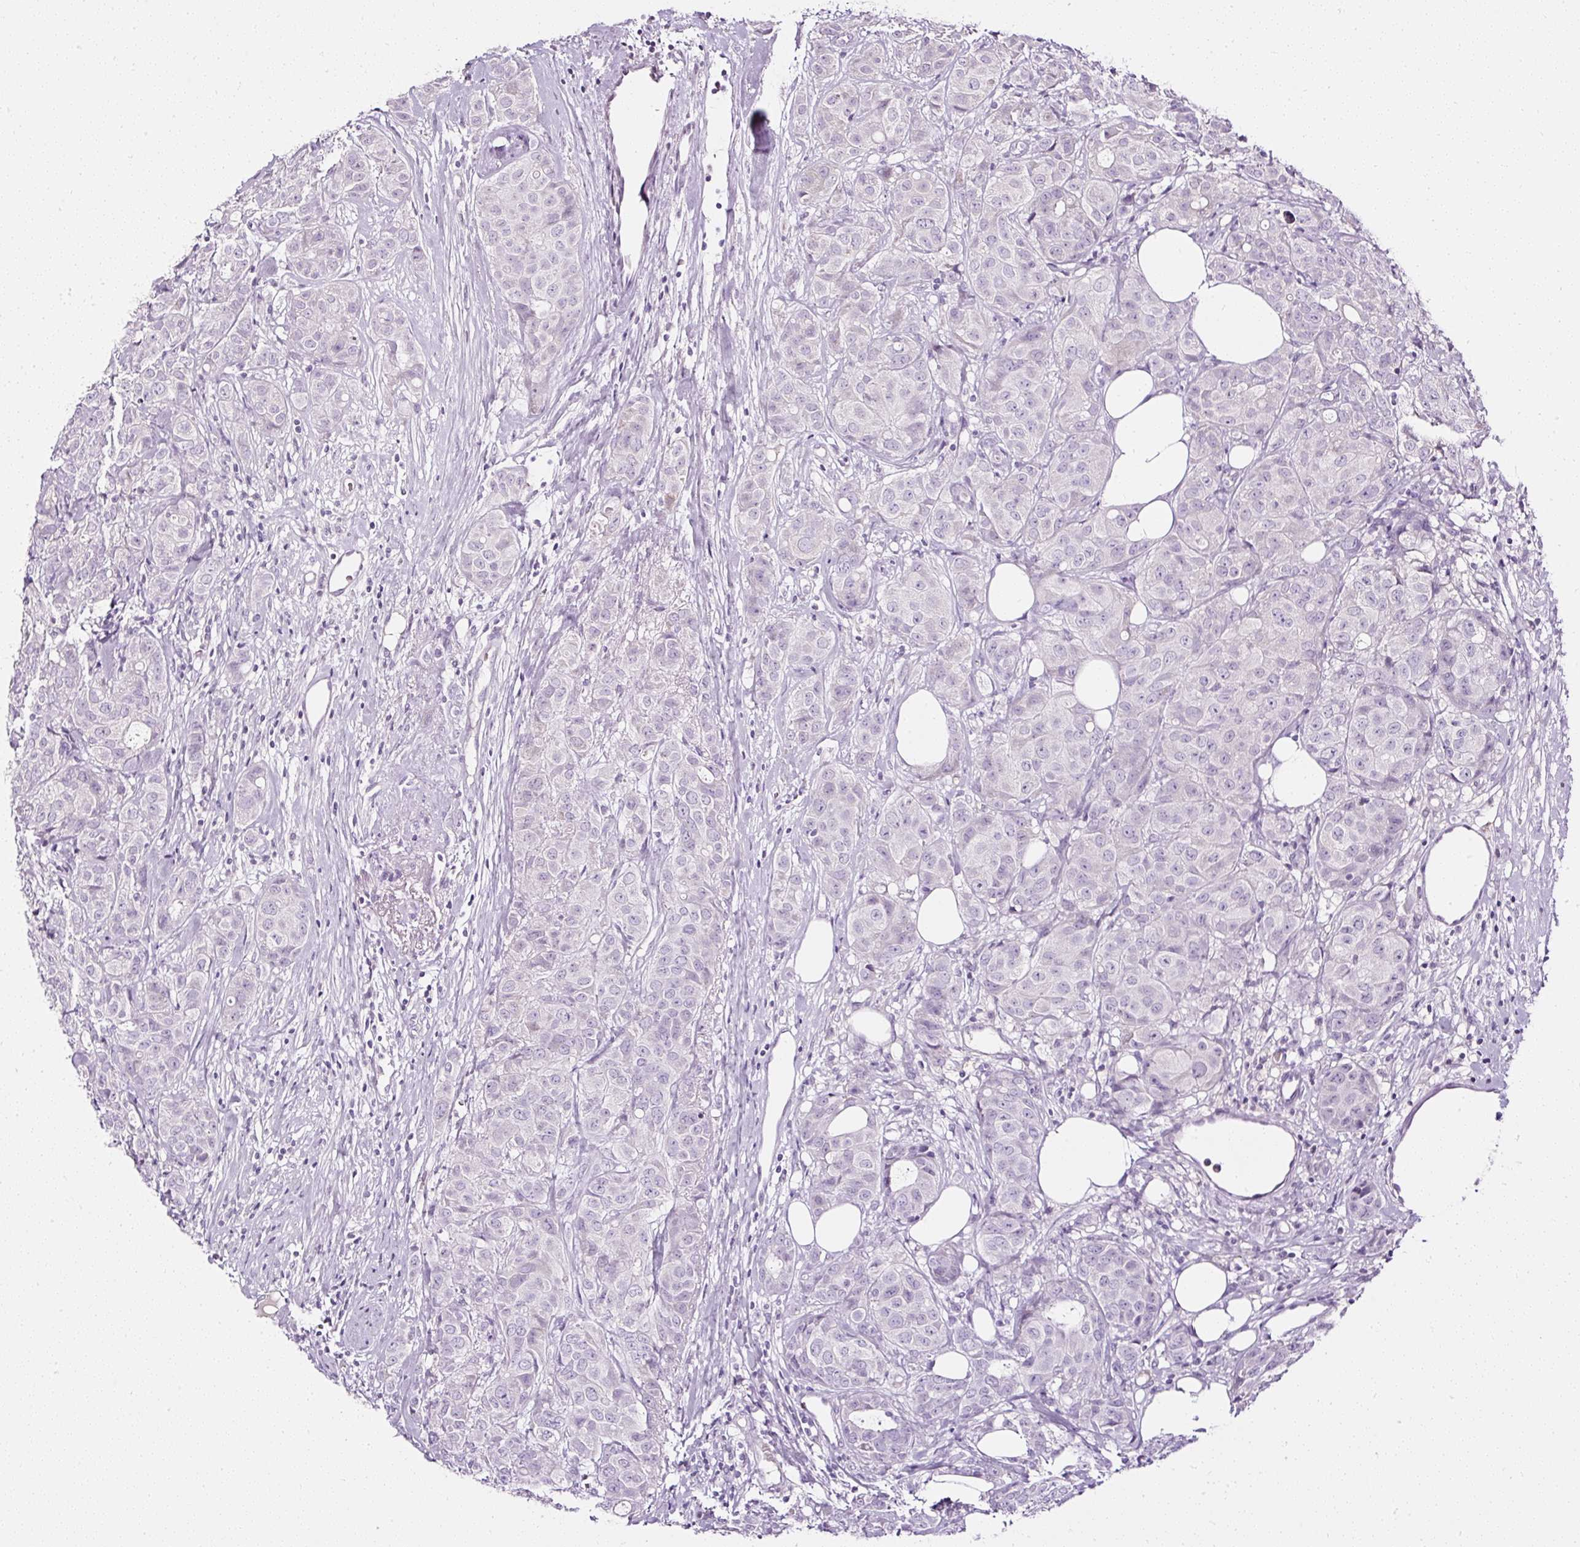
{"staining": {"intensity": "negative", "quantity": "none", "location": "none"}, "tissue": "breast cancer", "cell_type": "Tumor cells", "image_type": "cancer", "snomed": [{"axis": "morphology", "description": "Duct carcinoma"}, {"axis": "topography", "description": "Breast"}], "caption": "Tumor cells show no significant protein positivity in breast intraductal carcinoma.", "gene": "ATP2A1", "patient": {"sex": "female", "age": 43}}